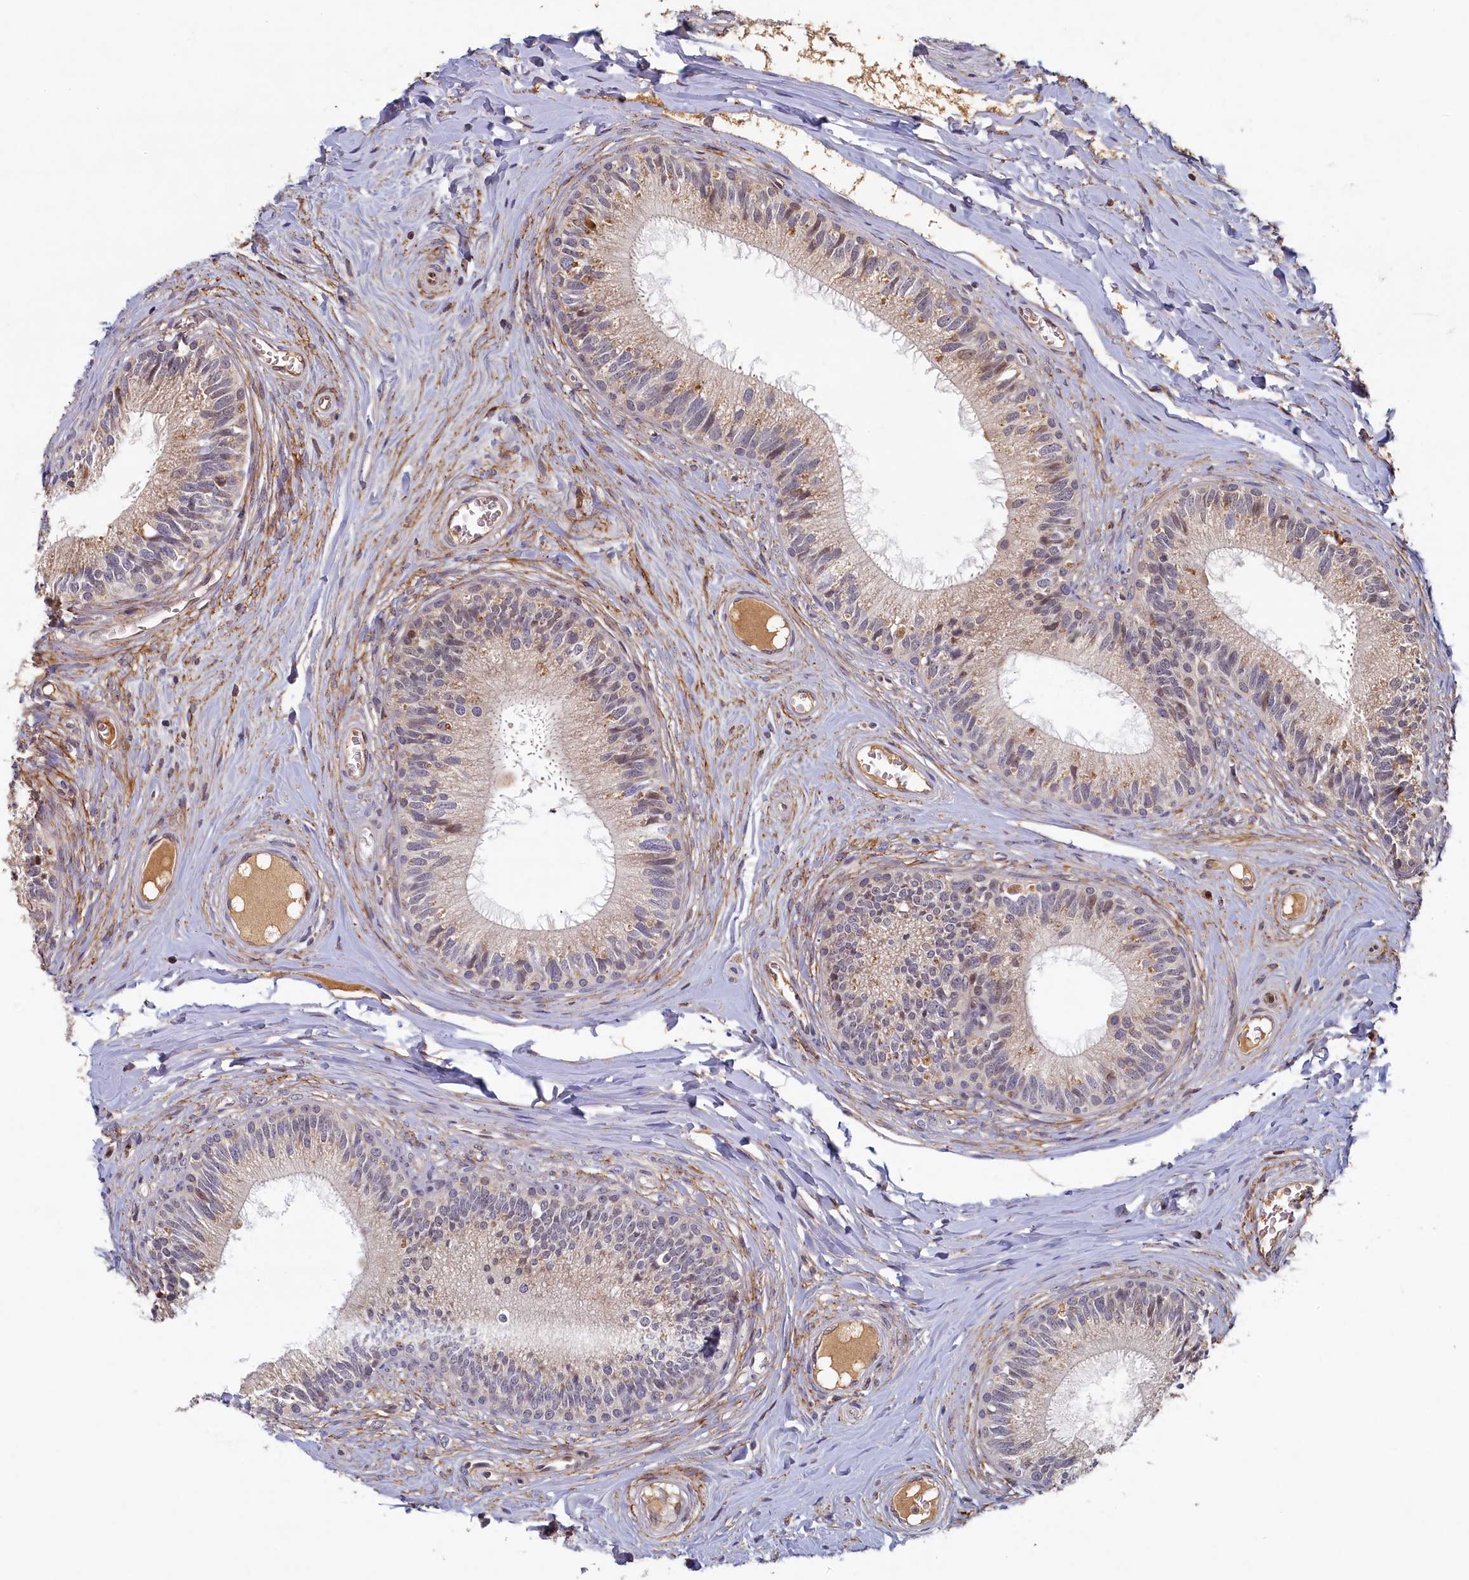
{"staining": {"intensity": "moderate", "quantity": "<25%", "location": "cytoplasmic/membranous"}, "tissue": "epididymis", "cell_type": "Glandular cells", "image_type": "normal", "snomed": [{"axis": "morphology", "description": "Normal tissue, NOS"}, {"axis": "topography", "description": "Epididymis"}], "caption": "Unremarkable epididymis reveals moderate cytoplasmic/membranous expression in about <25% of glandular cells, visualized by immunohistochemistry.", "gene": "LCMT2", "patient": {"sex": "male", "age": 33}}